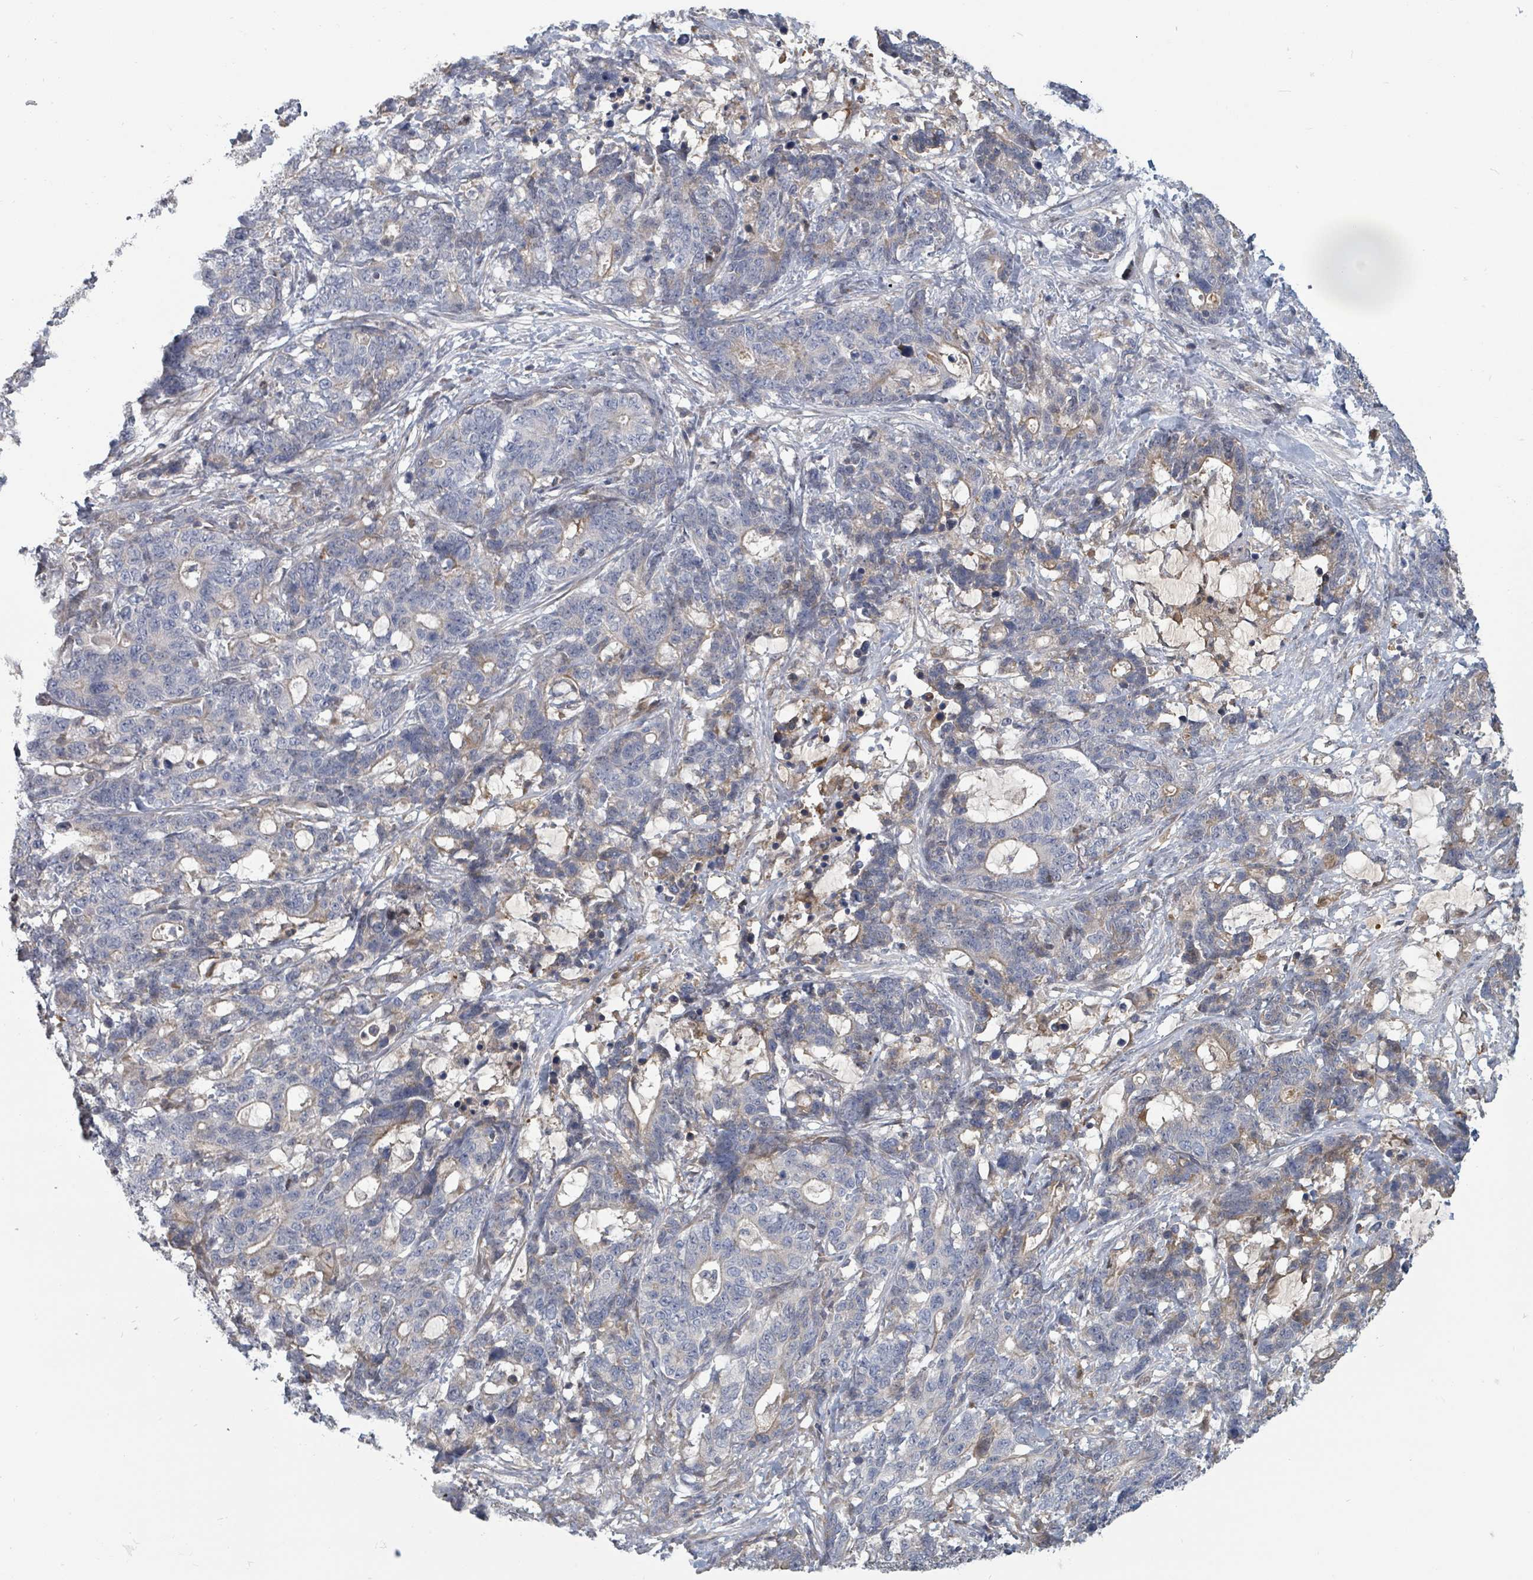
{"staining": {"intensity": "negative", "quantity": "none", "location": "none"}, "tissue": "stomach cancer", "cell_type": "Tumor cells", "image_type": "cancer", "snomed": [{"axis": "morphology", "description": "Normal tissue, NOS"}, {"axis": "morphology", "description": "Adenocarcinoma, NOS"}, {"axis": "topography", "description": "Stomach"}], "caption": "Stomach adenocarcinoma stained for a protein using immunohistochemistry shows no positivity tumor cells.", "gene": "GABBR1", "patient": {"sex": "female", "age": 64}}